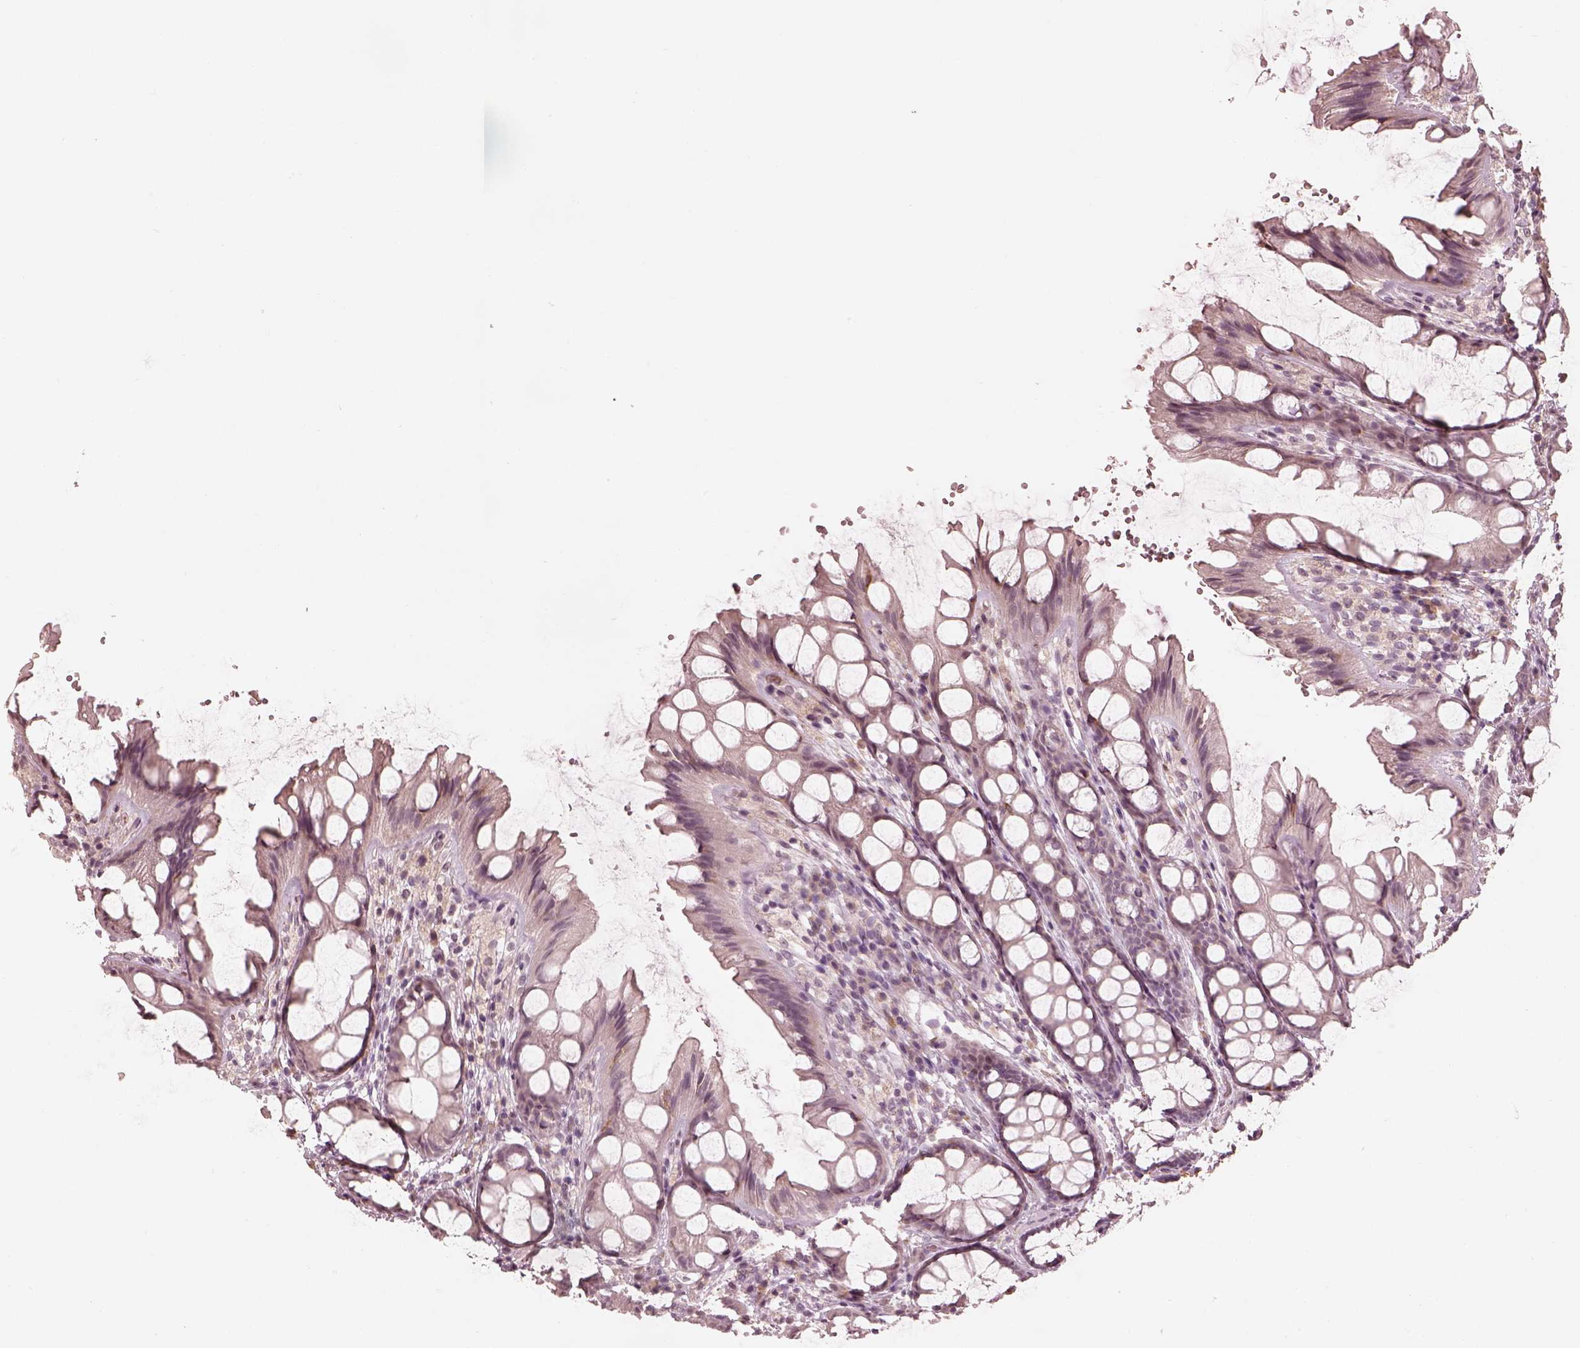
{"staining": {"intensity": "negative", "quantity": "none", "location": "none"}, "tissue": "colon", "cell_type": "Endothelial cells", "image_type": "normal", "snomed": [{"axis": "morphology", "description": "Normal tissue, NOS"}, {"axis": "topography", "description": "Colon"}], "caption": "An image of colon stained for a protein displays no brown staining in endothelial cells. (Immunohistochemistry (ihc), brightfield microscopy, high magnification).", "gene": "CALR3", "patient": {"sex": "male", "age": 47}}